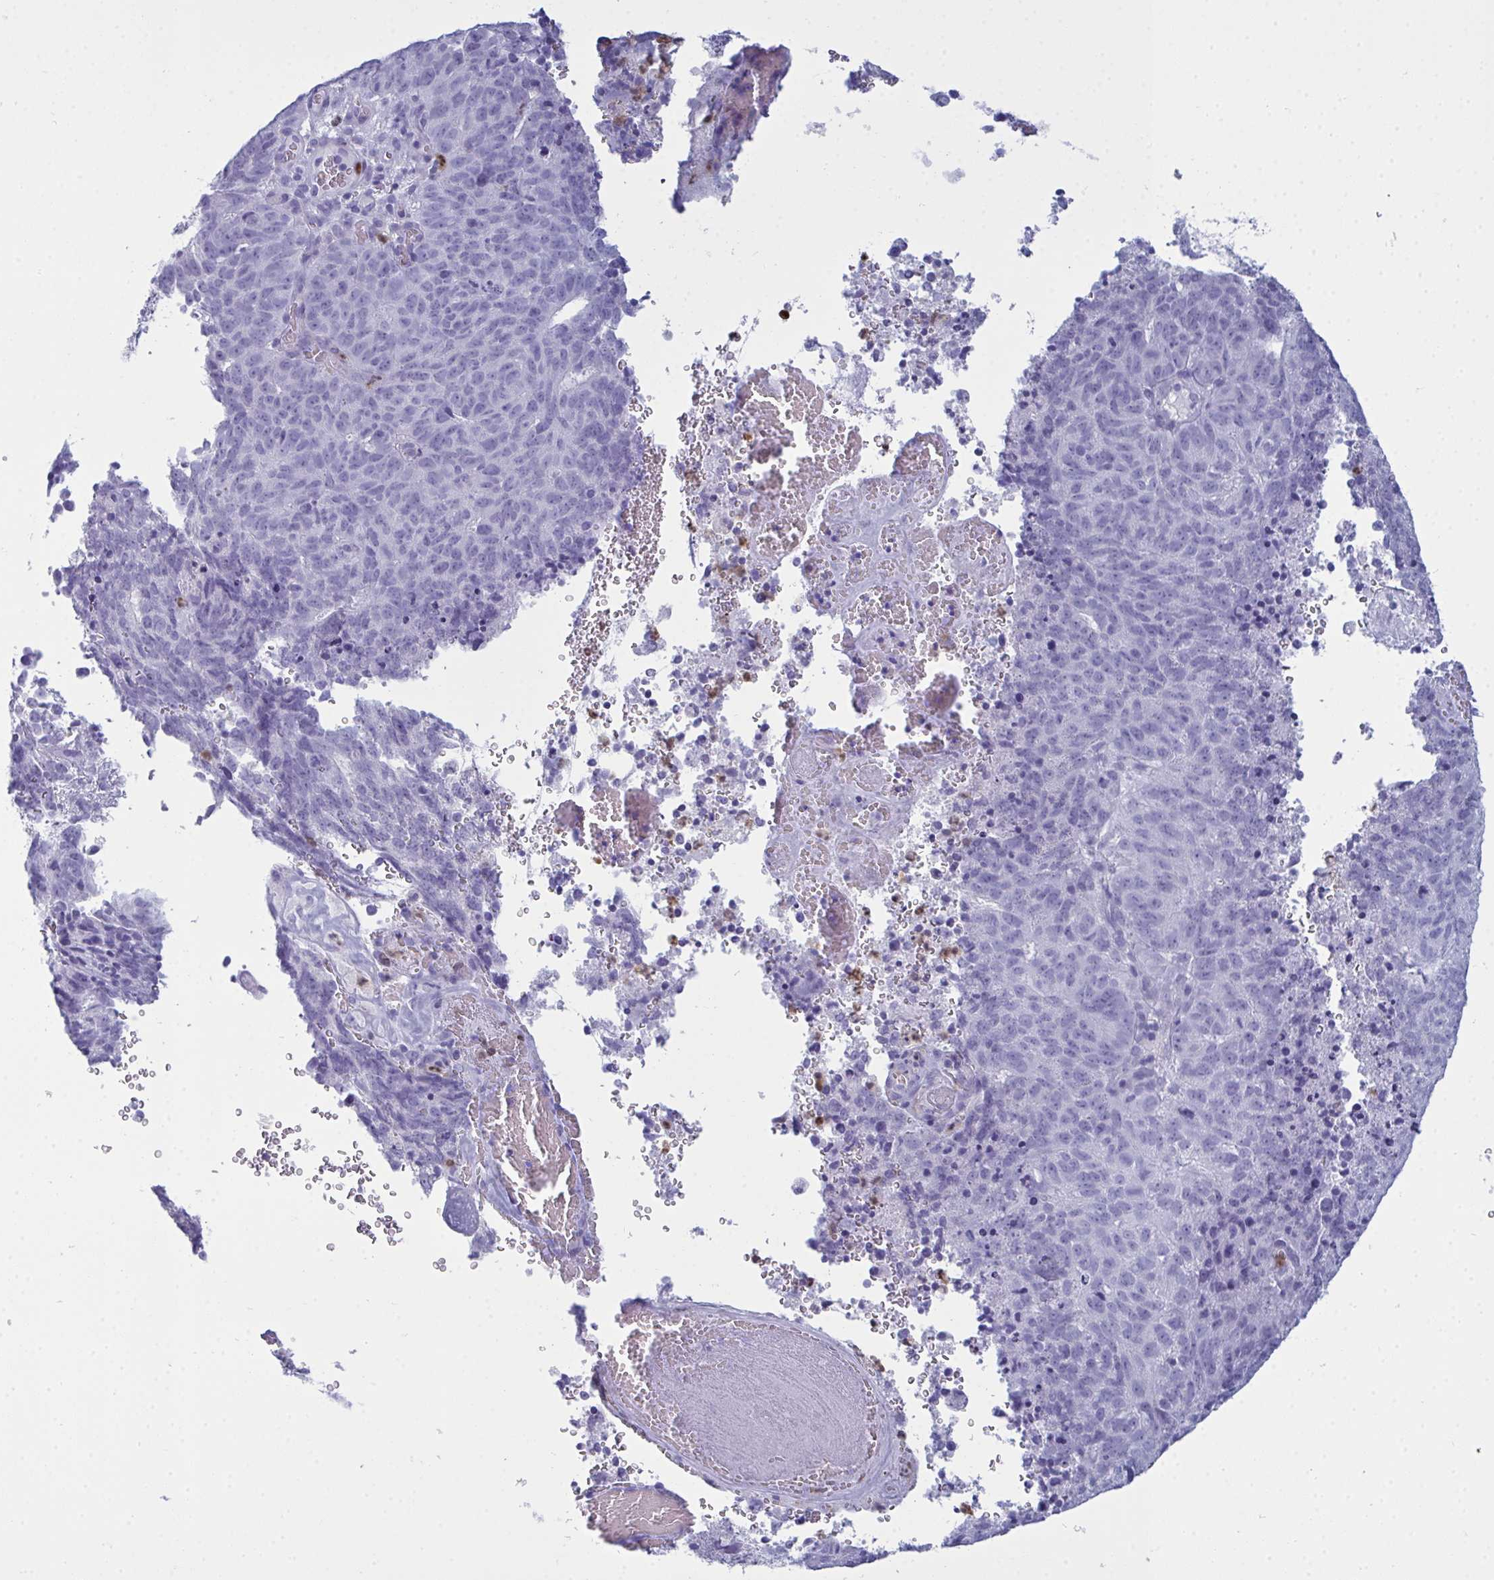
{"staining": {"intensity": "negative", "quantity": "none", "location": "none"}, "tissue": "cervical cancer", "cell_type": "Tumor cells", "image_type": "cancer", "snomed": [{"axis": "morphology", "description": "Adenocarcinoma, NOS"}, {"axis": "topography", "description": "Cervix"}], "caption": "Immunohistochemical staining of human cervical adenocarcinoma displays no significant staining in tumor cells.", "gene": "SERPINB10", "patient": {"sex": "female", "age": 38}}